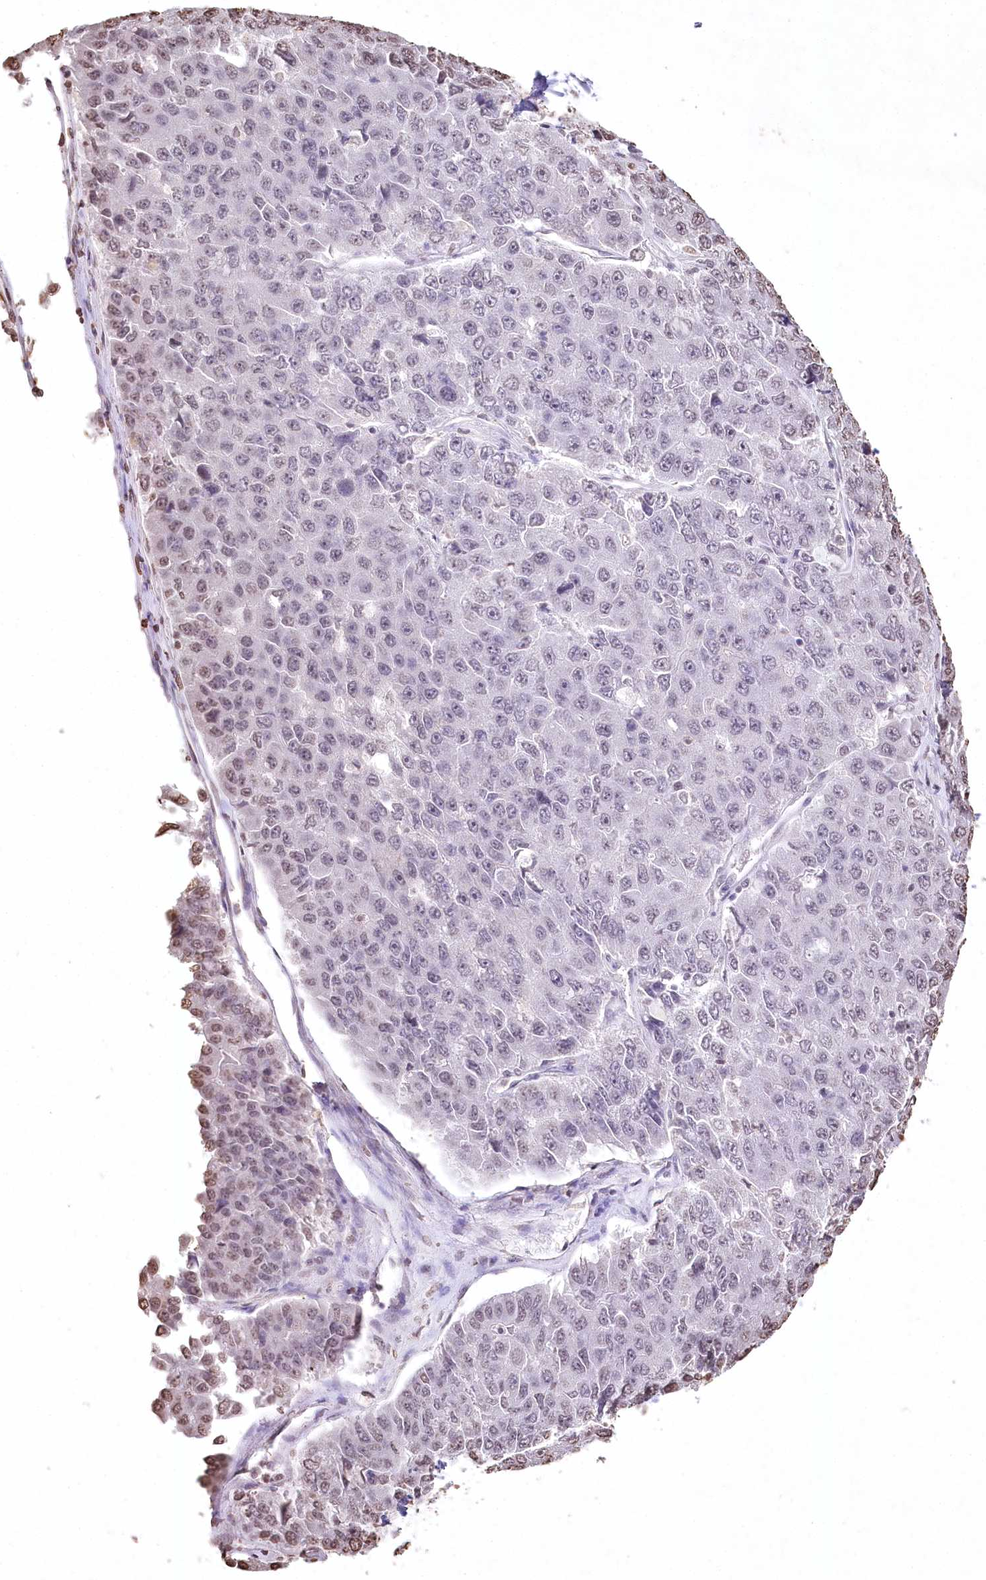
{"staining": {"intensity": "negative", "quantity": "none", "location": "none"}, "tissue": "pancreatic cancer", "cell_type": "Tumor cells", "image_type": "cancer", "snomed": [{"axis": "morphology", "description": "Adenocarcinoma, NOS"}, {"axis": "topography", "description": "Pancreas"}], "caption": "This is an IHC photomicrograph of pancreatic cancer. There is no positivity in tumor cells.", "gene": "DMXL1", "patient": {"sex": "male", "age": 50}}